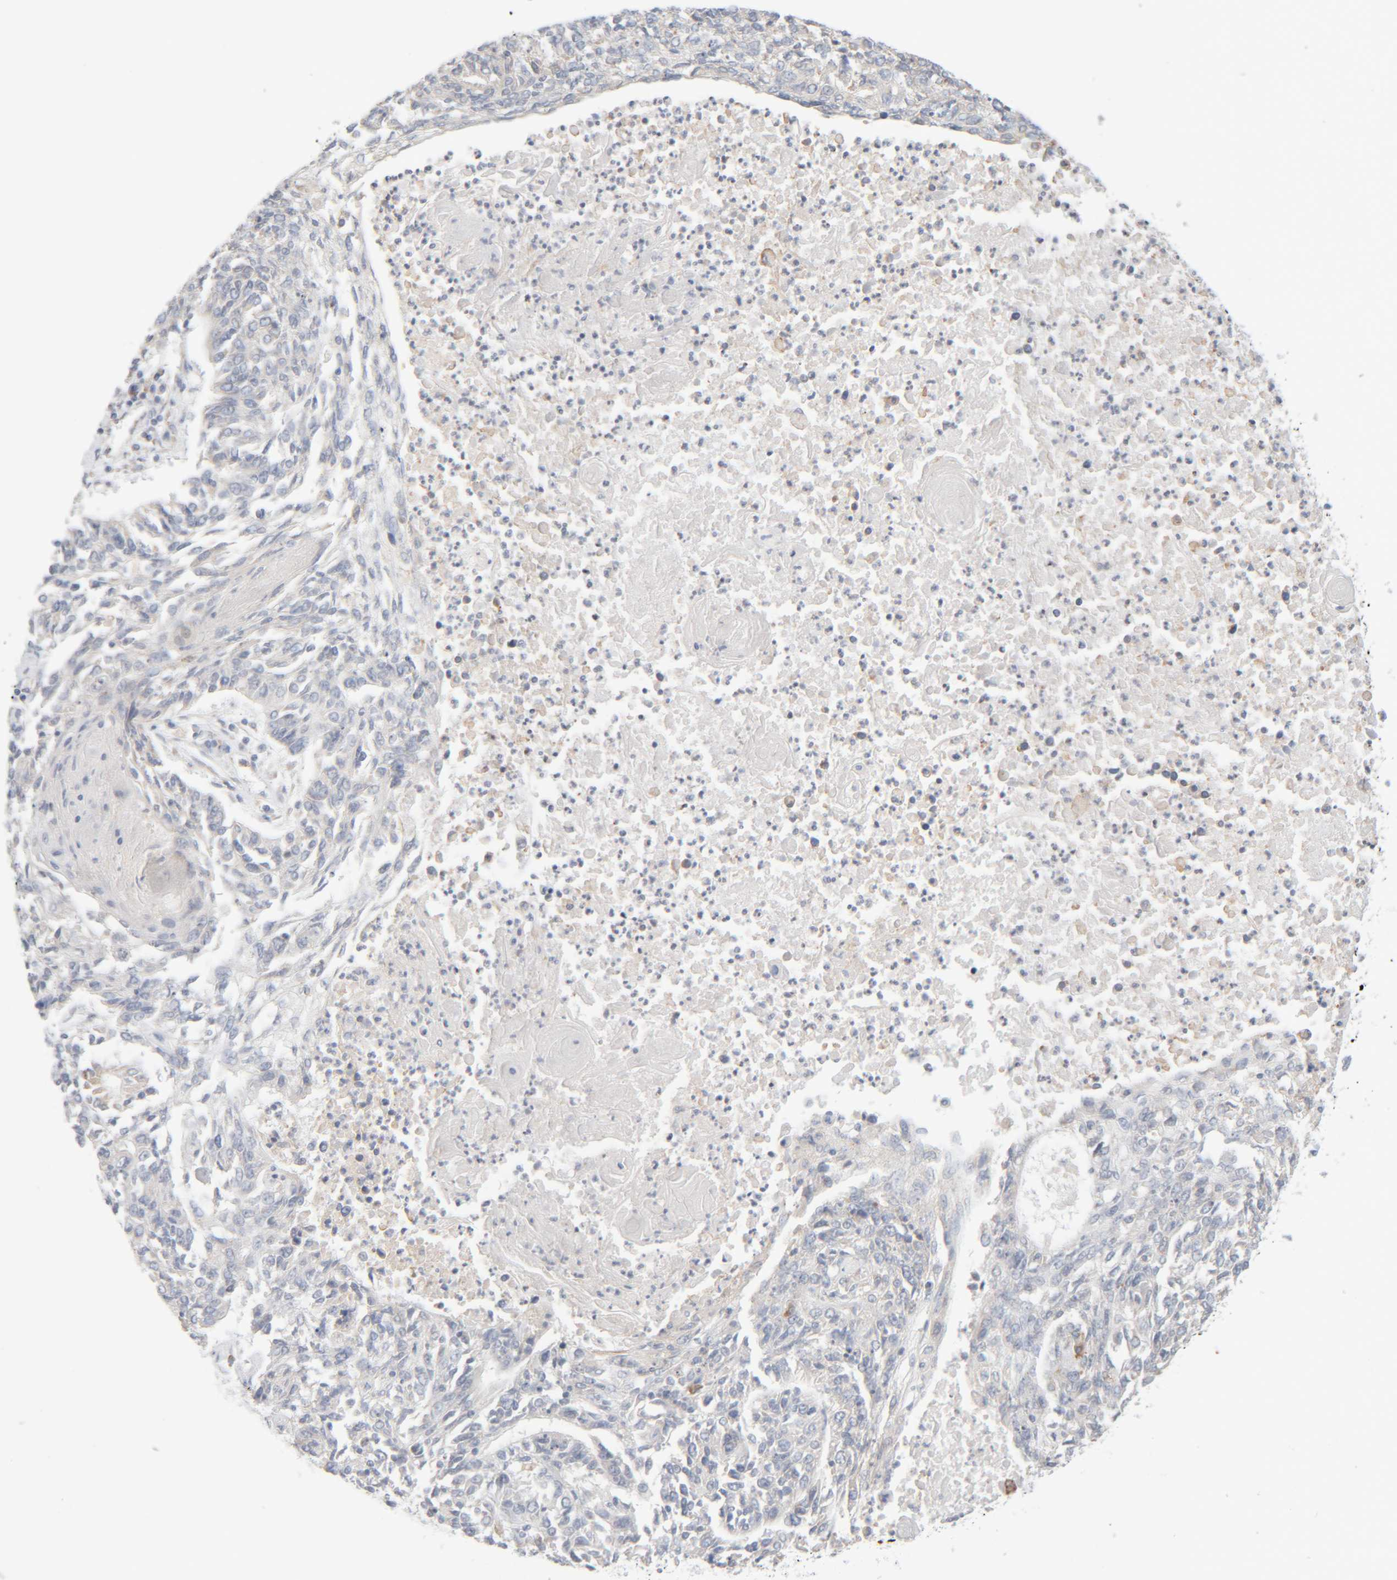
{"staining": {"intensity": "negative", "quantity": "none", "location": "none"}, "tissue": "lung cancer", "cell_type": "Tumor cells", "image_type": "cancer", "snomed": [{"axis": "morphology", "description": "Normal tissue, NOS"}, {"axis": "morphology", "description": "Squamous cell carcinoma, NOS"}, {"axis": "topography", "description": "Cartilage tissue"}, {"axis": "topography", "description": "Bronchus"}, {"axis": "topography", "description": "Lung"}], "caption": "Immunohistochemistry (IHC) of human lung squamous cell carcinoma reveals no expression in tumor cells.", "gene": "RIDA", "patient": {"sex": "female", "age": 49}}